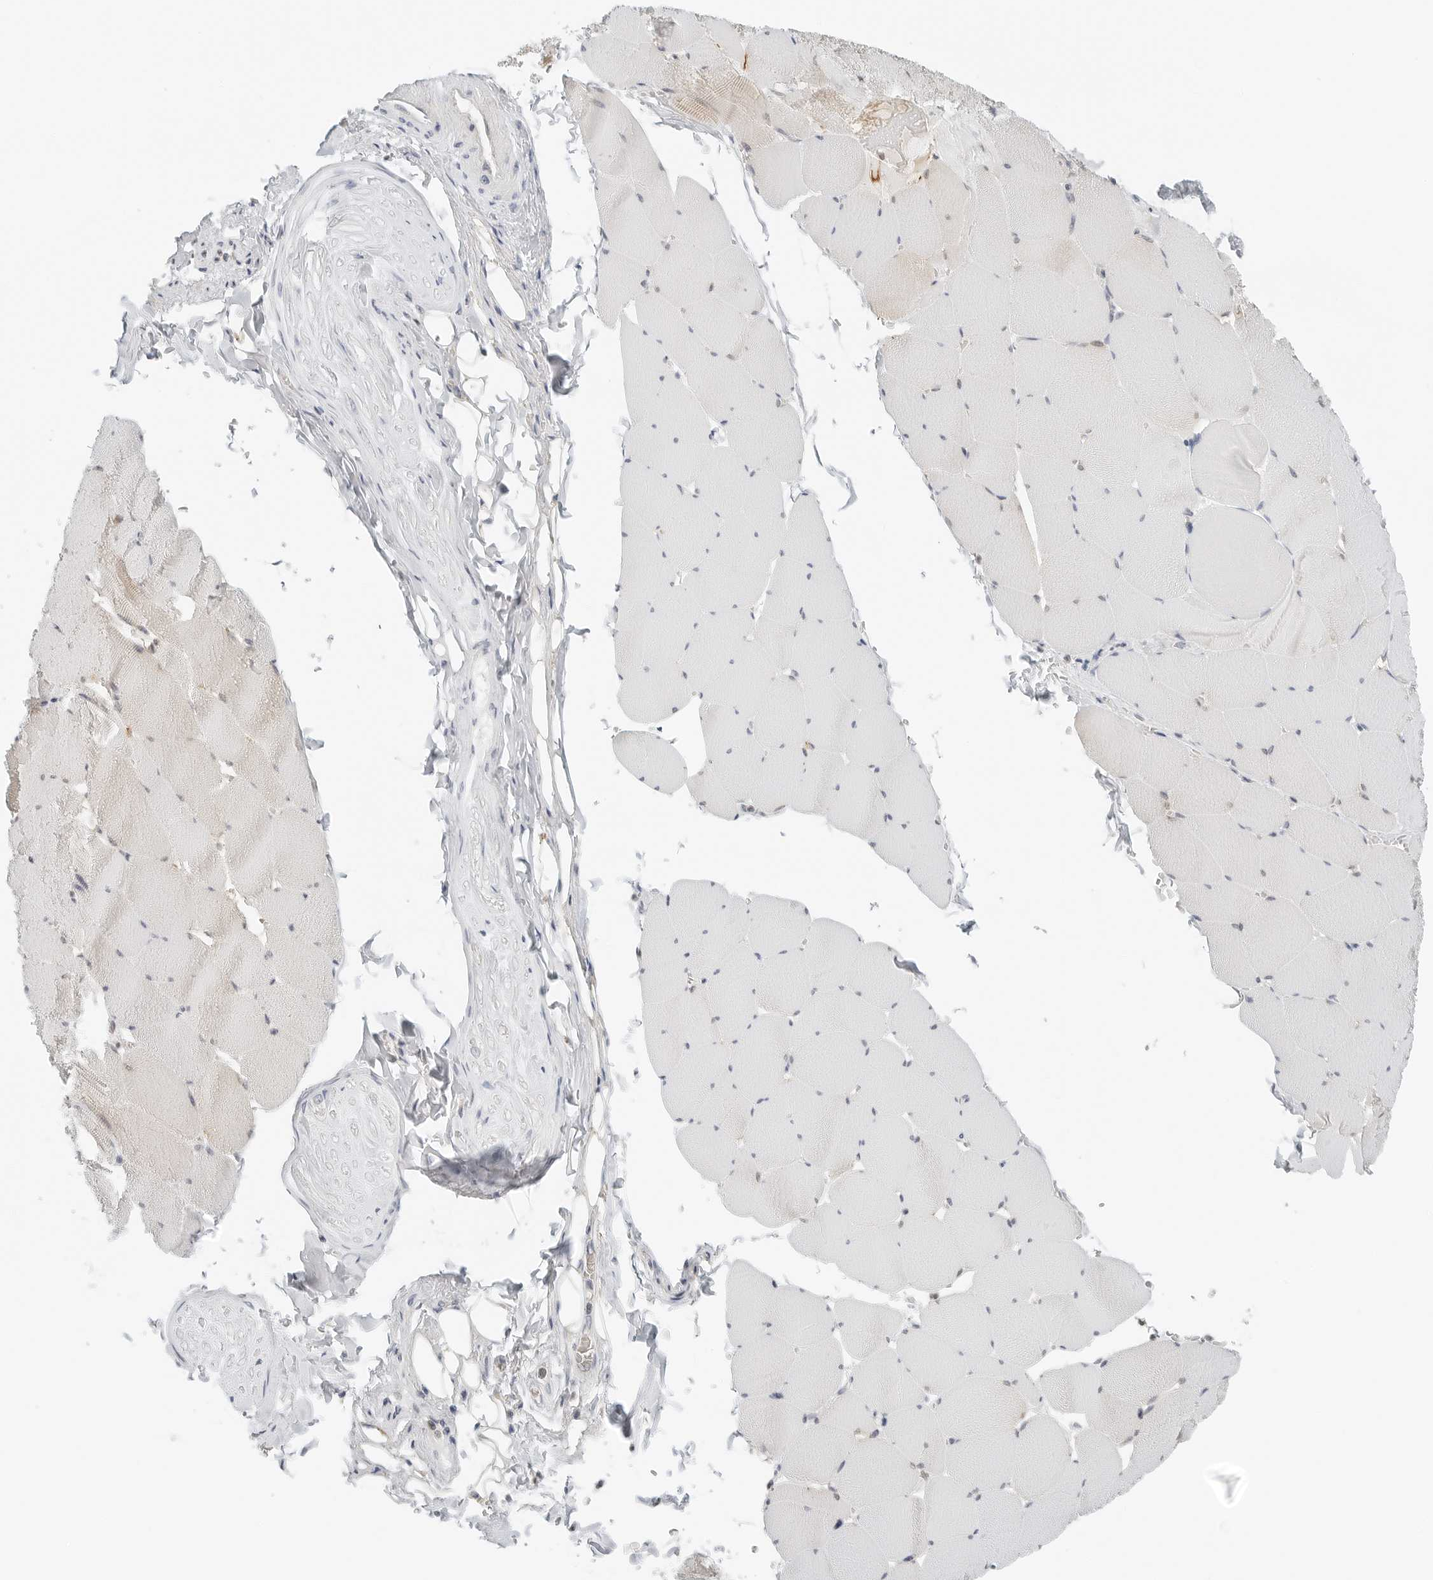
{"staining": {"intensity": "weak", "quantity": "<25%", "location": "cytoplasmic/membranous"}, "tissue": "skeletal muscle", "cell_type": "Myocytes", "image_type": "normal", "snomed": [{"axis": "morphology", "description": "Normal tissue, NOS"}, {"axis": "topography", "description": "Skeletal muscle"}], "caption": "A histopathology image of human skeletal muscle is negative for staining in myocytes.", "gene": "IQCC", "patient": {"sex": "male", "age": 62}}